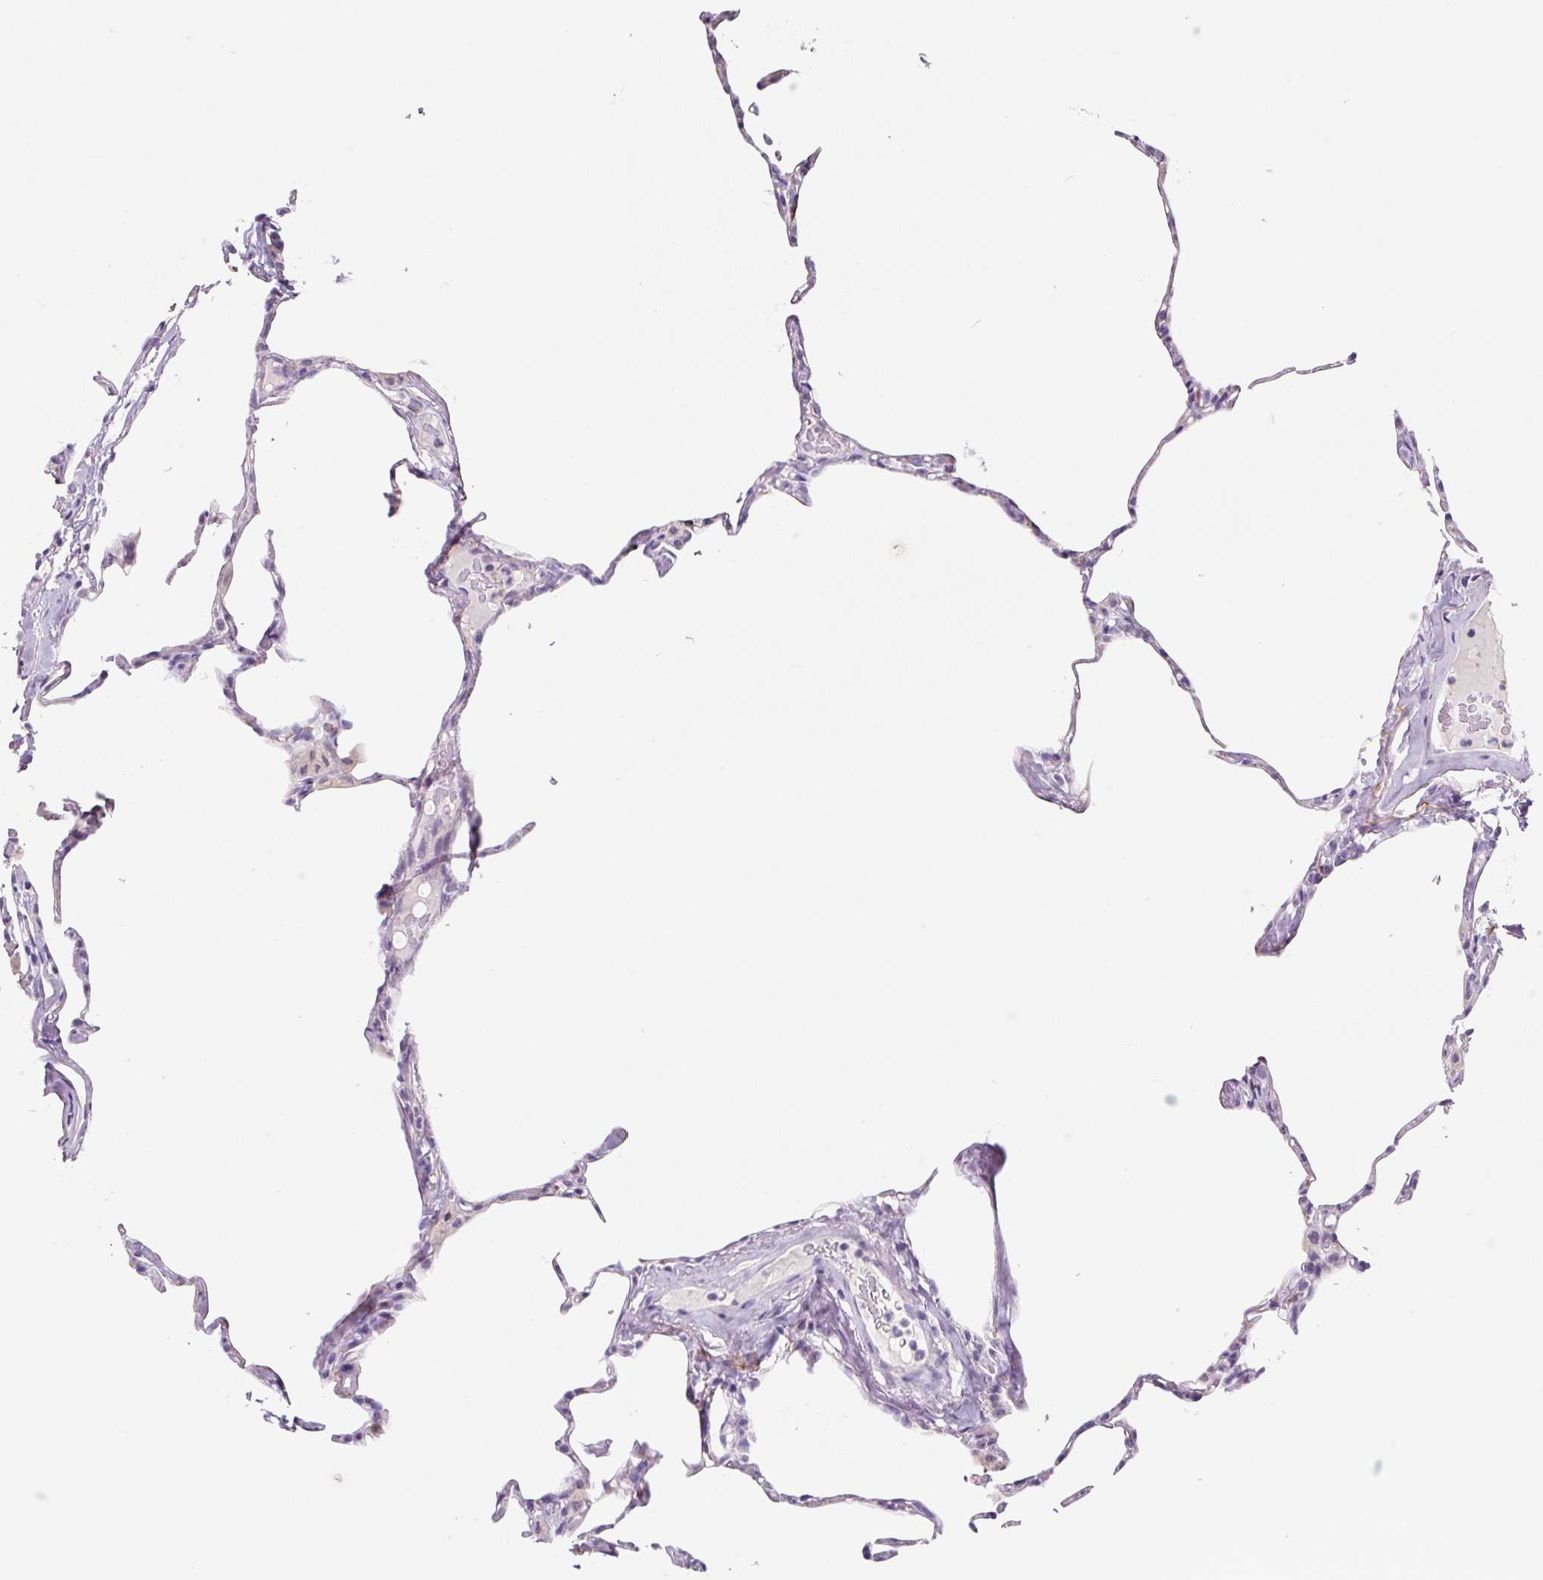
{"staining": {"intensity": "negative", "quantity": "none", "location": "none"}, "tissue": "lung", "cell_type": "Alveolar cells", "image_type": "normal", "snomed": [{"axis": "morphology", "description": "Normal tissue, NOS"}, {"axis": "topography", "description": "Lung"}], "caption": "An immunohistochemistry (IHC) image of unremarkable lung is shown. There is no staining in alveolar cells of lung.", "gene": "CCL25", "patient": {"sex": "male", "age": 65}}